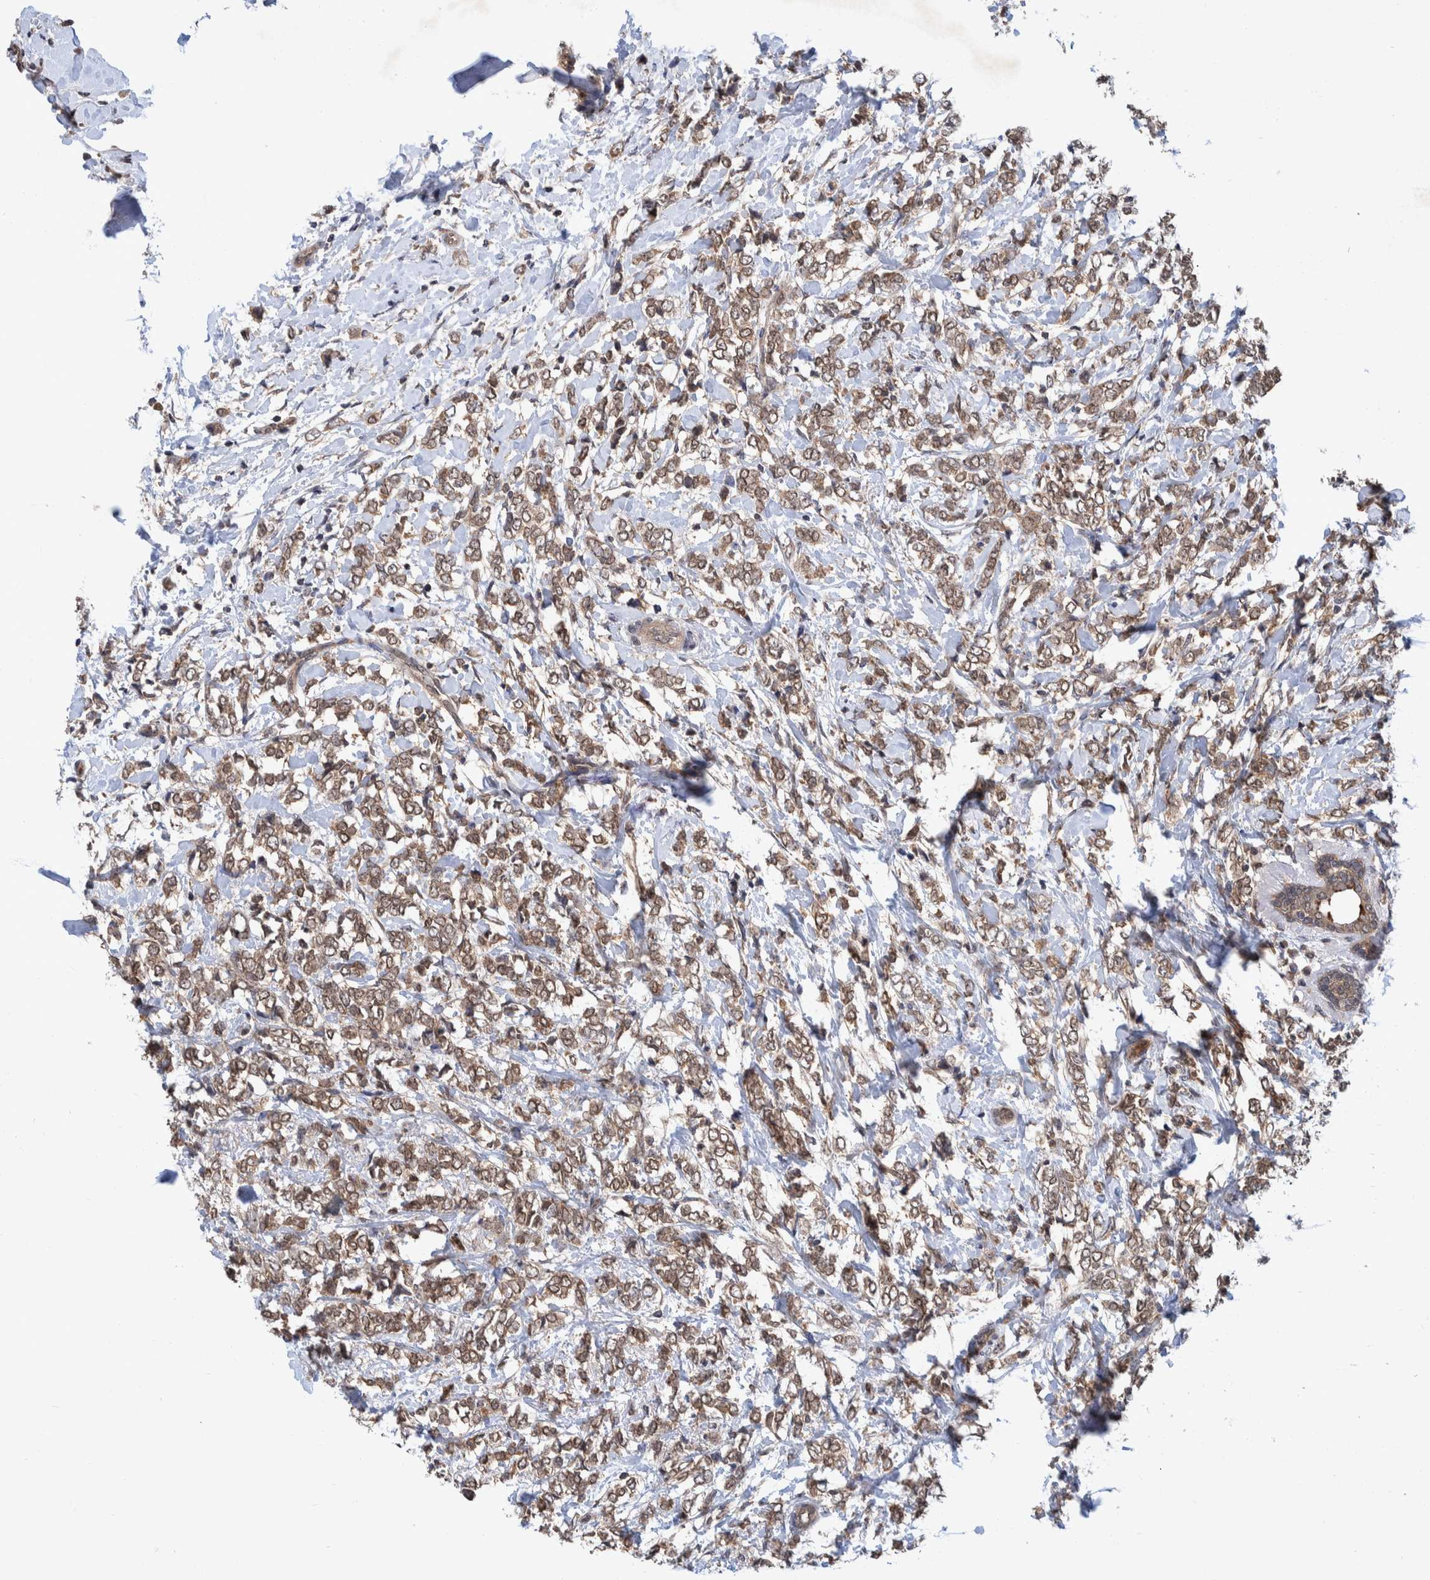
{"staining": {"intensity": "weak", "quantity": ">75%", "location": "cytoplasmic/membranous"}, "tissue": "breast cancer", "cell_type": "Tumor cells", "image_type": "cancer", "snomed": [{"axis": "morphology", "description": "Normal tissue, NOS"}, {"axis": "morphology", "description": "Lobular carcinoma"}, {"axis": "topography", "description": "Breast"}], "caption": "Immunohistochemical staining of lobular carcinoma (breast) demonstrates low levels of weak cytoplasmic/membranous protein positivity in about >75% of tumor cells. (DAB (3,3'-diaminobenzidine) = brown stain, brightfield microscopy at high magnification).", "gene": "PLPBP", "patient": {"sex": "female", "age": 47}}